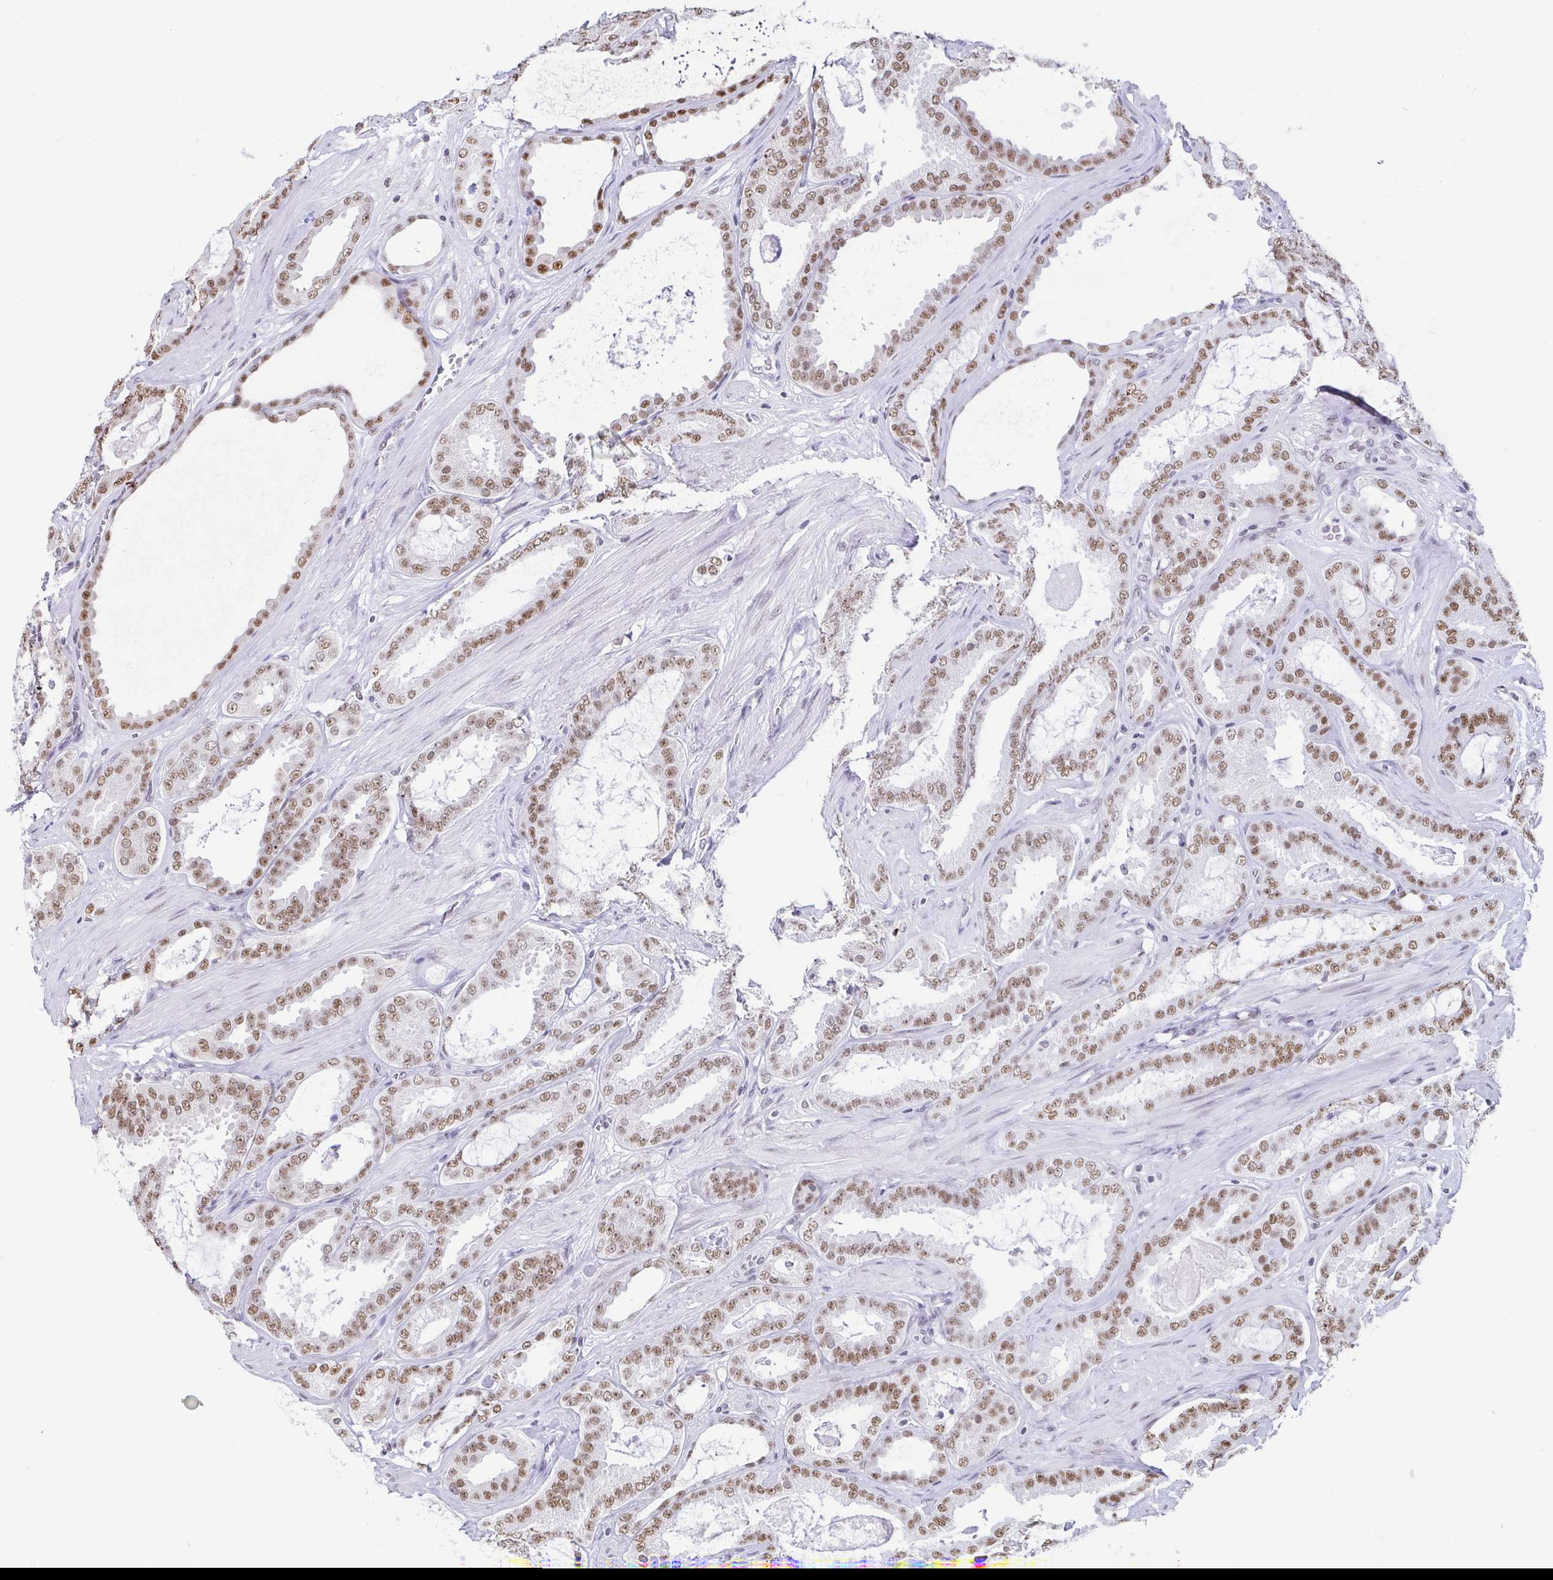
{"staining": {"intensity": "moderate", "quantity": "25%-75%", "location": "nuclear"}, "tissue": "prostate cancer", "cell_type": "Tumor cells", "image_type": "cancer", "snomed": [{"axis": "morphology", "description": "Adenocarcinoma, High grade"}, {"axis": "topography", "description": "Prostate"}], "caption": "Moderate nuclear expression for a protein is identified in approximately 25%-75% of tumor cells of adenocarcinoma (high-grade) (prostate) using immunohistochemistry (IHC).", "gene": "EWSR1", "patient": {"sex": "male", "age": 63}}